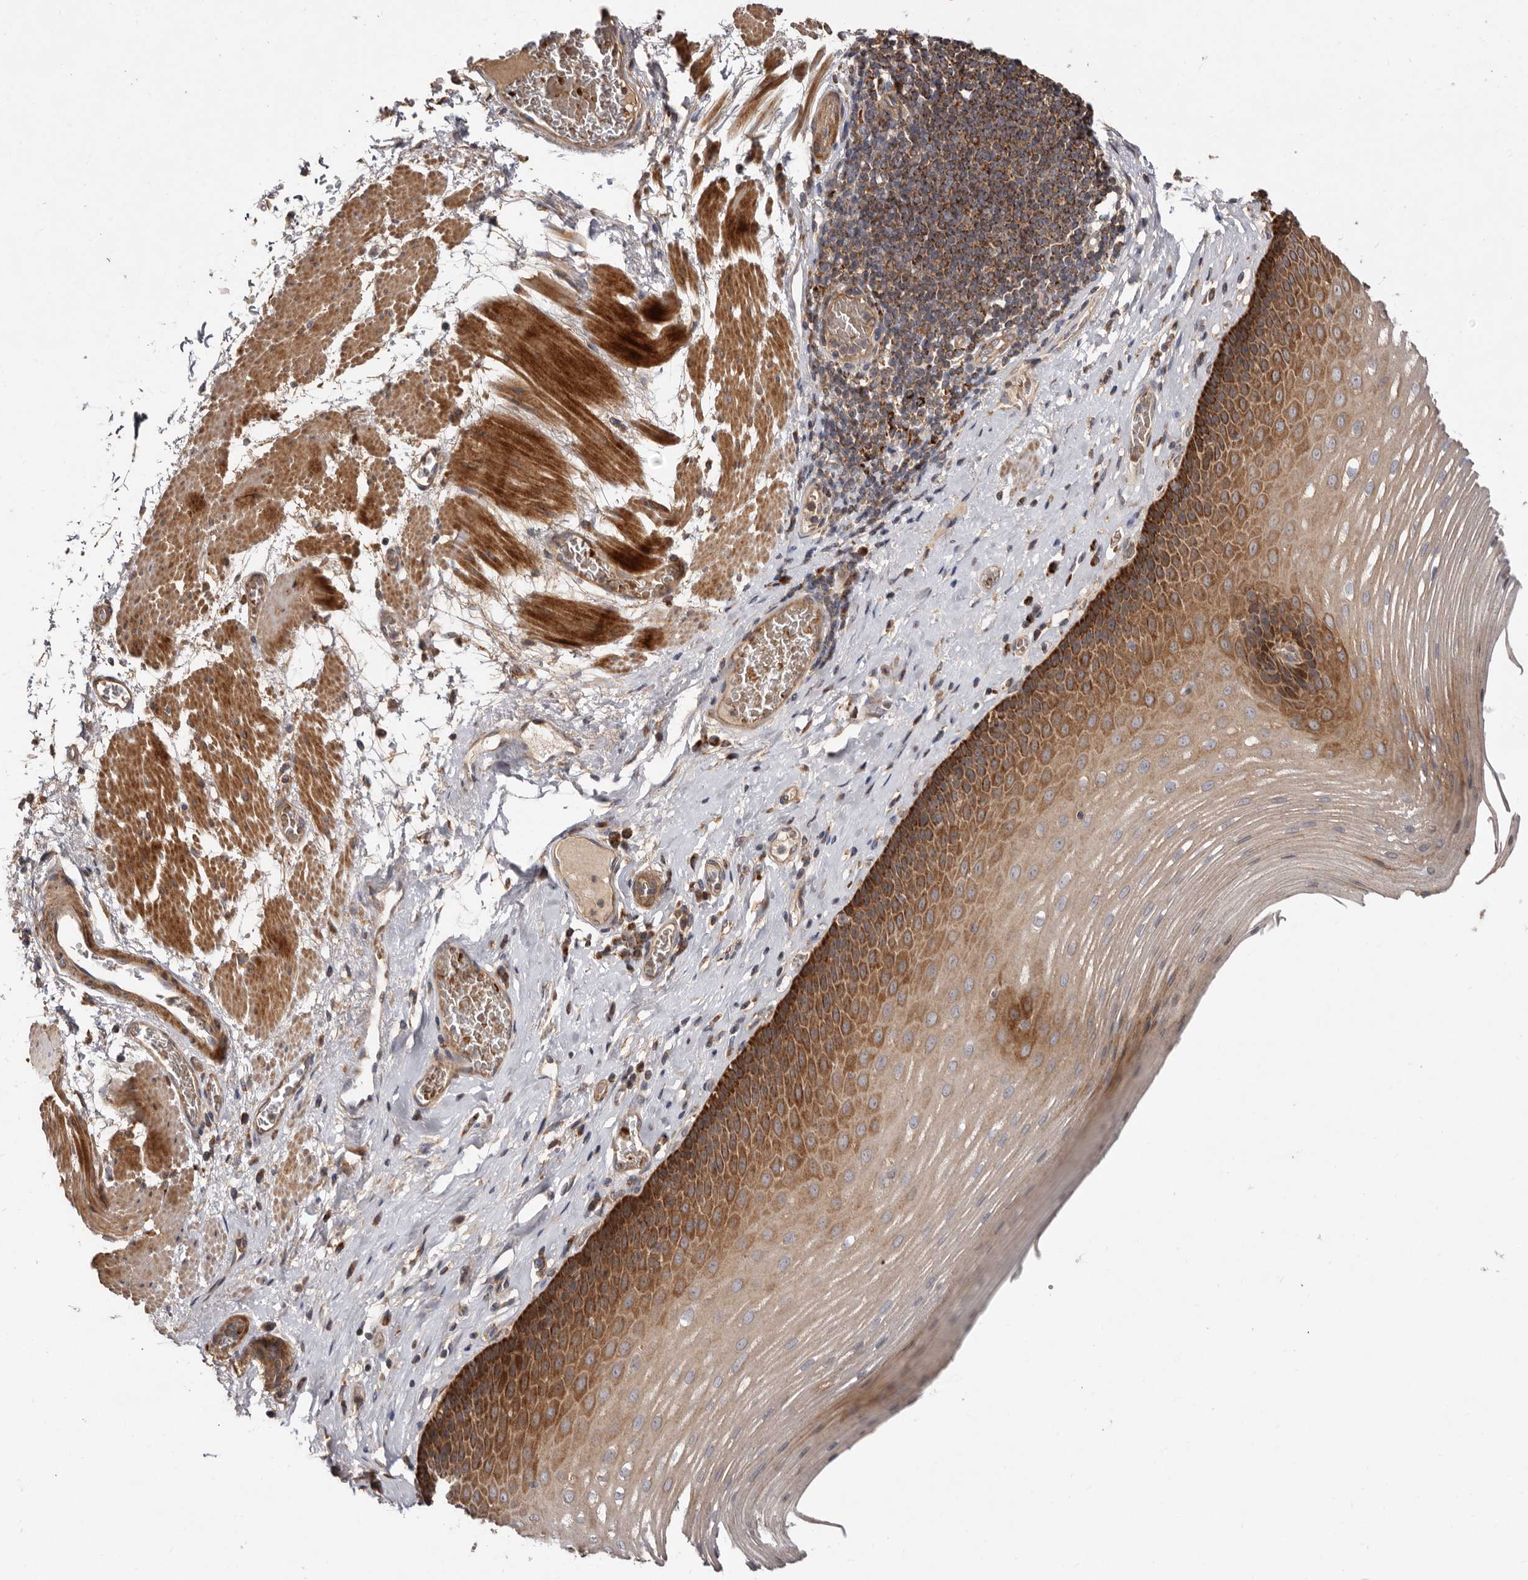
{"staining": {"intensity": "moderate", "quantity": "25%-75%", "location": "cytoplasmic/membranous"}, "tissue": "esophagus", "cell_type": "Squamous epithelial cells", "image_type": "normal", "snomed": [{"axis": "morphology", "description": "Normal tissue, NOS"}, {"axis": "topography", "description": "Esophagus"}], "caption": "Immunohistochemical staining of normal esophagus shows 25%-75% levels of moderate cytoplasmic/membranous protein staining in about 25%-75% of squamous epithelial cells.", "gene": "GOT1L1", "patient": {"sex": "male", "age": 62}}